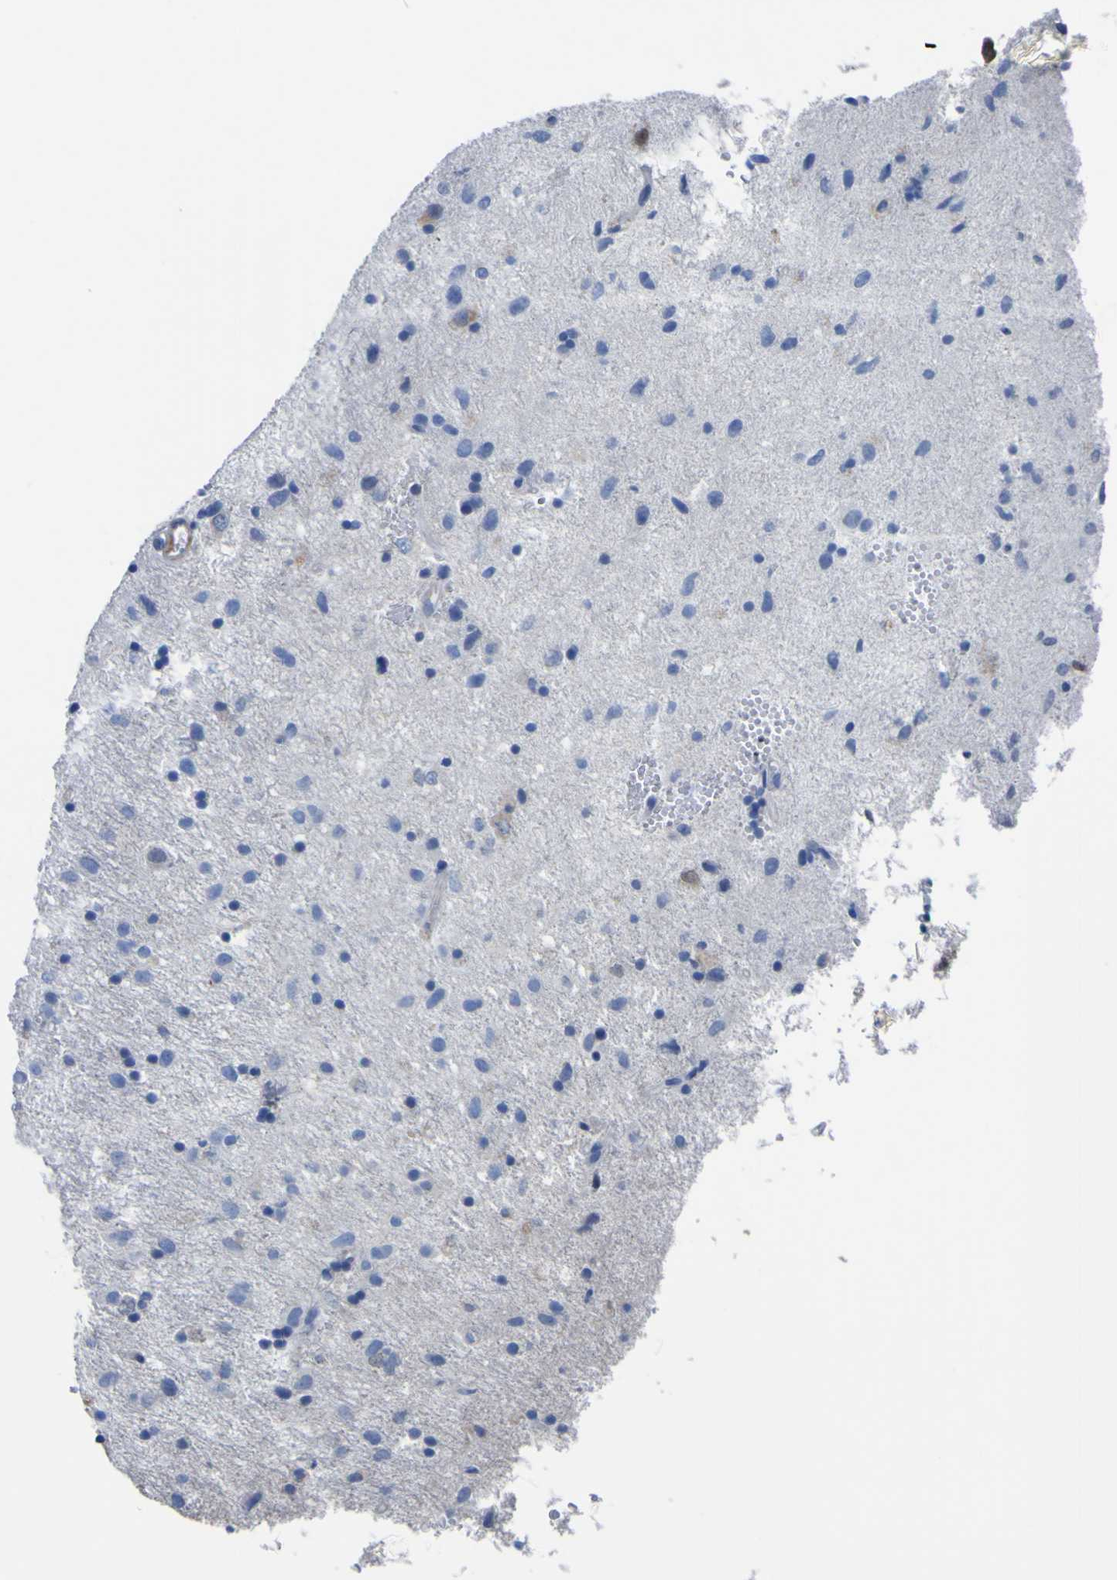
{"staining": {"intensity": "negative", "quantity": "none", "location": "none"}, "tissue": "glioma", "cell_type": "Tumor cells", "image_type": "cancer", "snomed": [{"axis": "morphology", "description": "Glioma, malignant, Low grade"}, {"axis": "topography", "description": "Brain"}], "caption": "Tumor cells show no significant expression in glioma. (IHC, brightfield microscopy, high magnification).", "gene": "AGO4", "patient": {"sex": "male", "age": 77}}